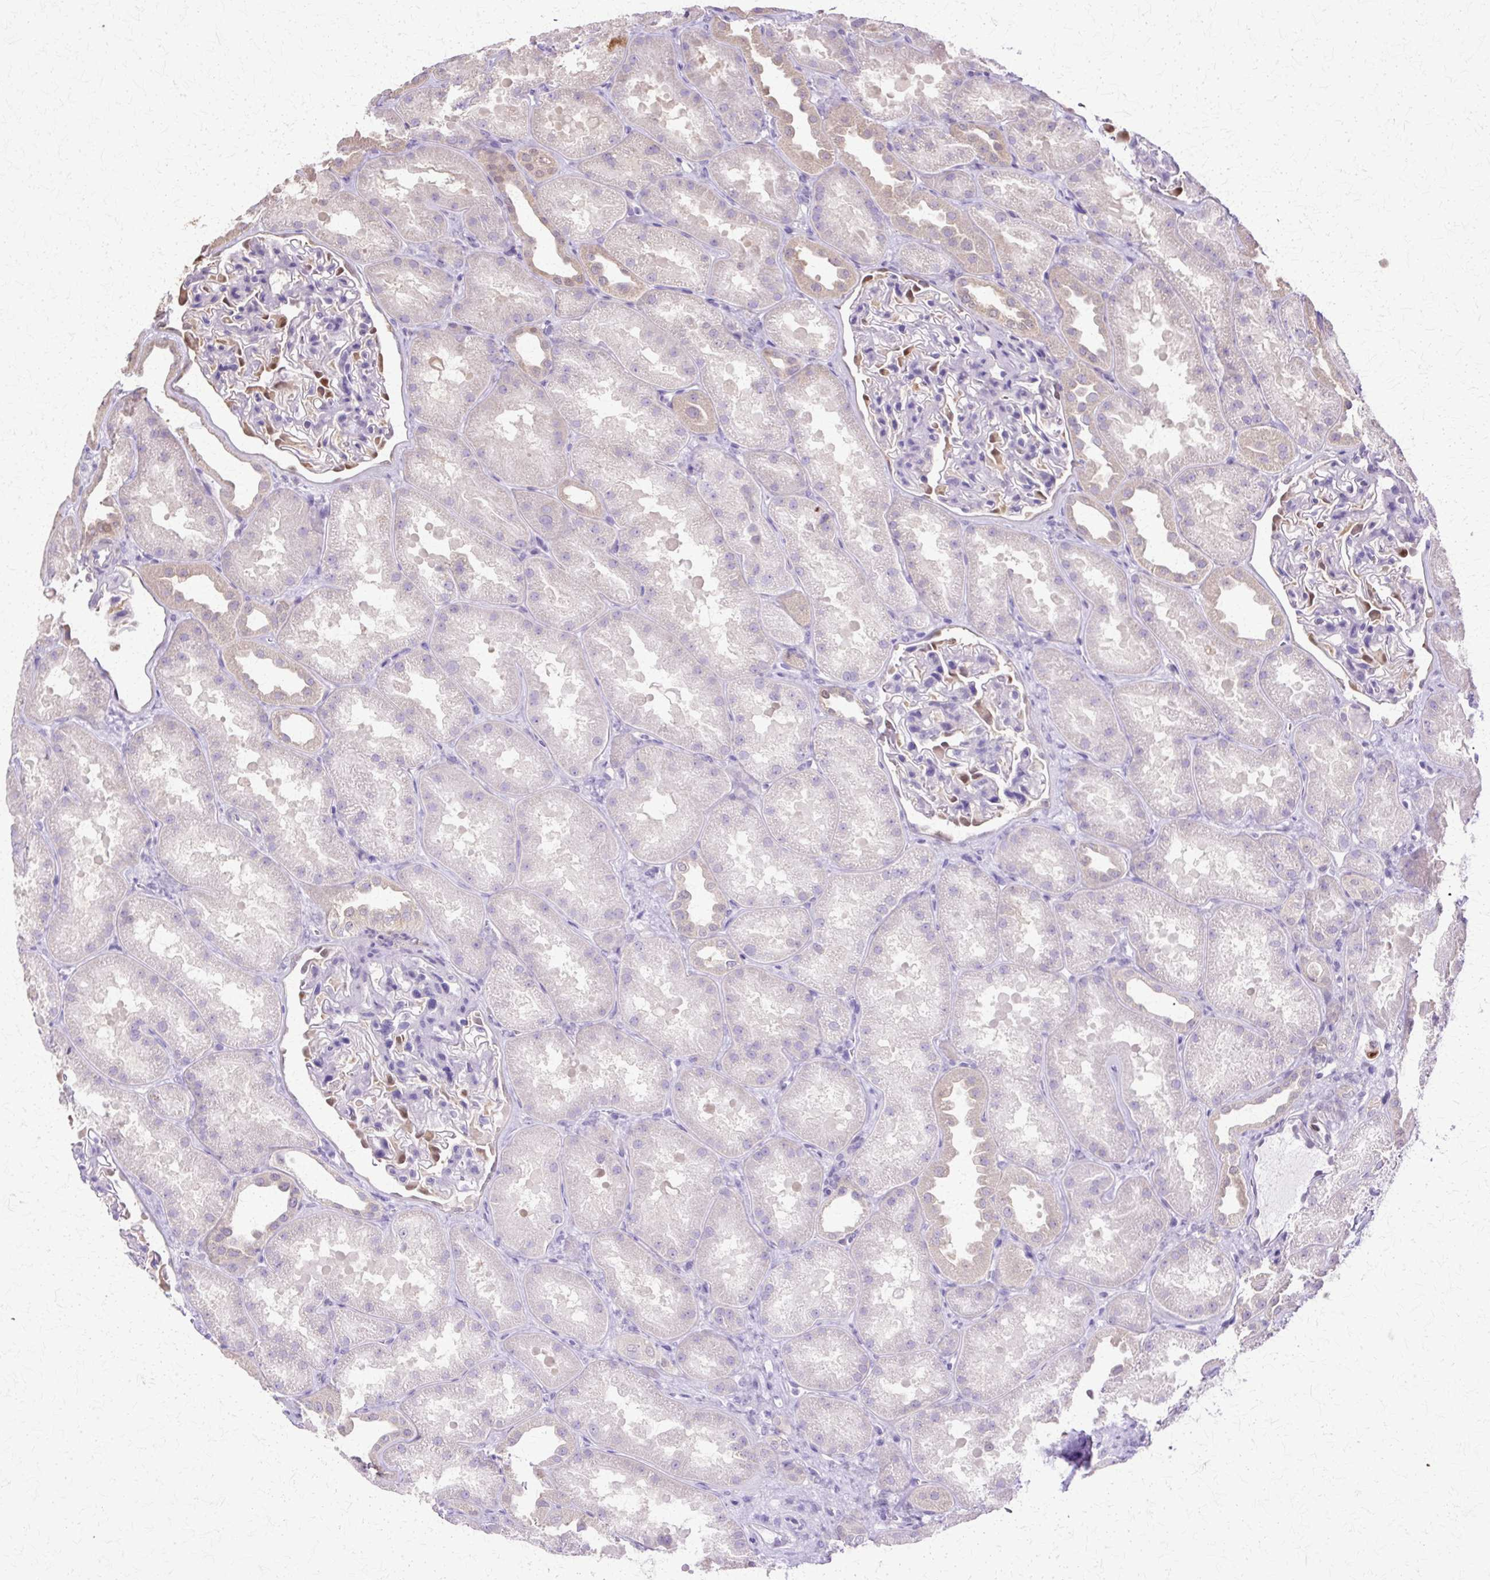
{"staining": {"intensity": "moderate", "quantity": "<25%", "location": "nuclear"}, "tissue": "kidney", "cell_type": "Cells in glomeruli", "image_type": "normal", "snomed": [{"axis": "morphology", "description": "Normal tissue, NOS"}, {"axis": "topography", "description": "Kidney"}], "caption": "A photomicrograph showing moderate nuclear expression in about <25% of cells in glomeruli in normal kidney, as visualized by brown immunohistochemical staining.", "gene": "HSPA1A", "patient": {"sex": "male", "age": 61}}